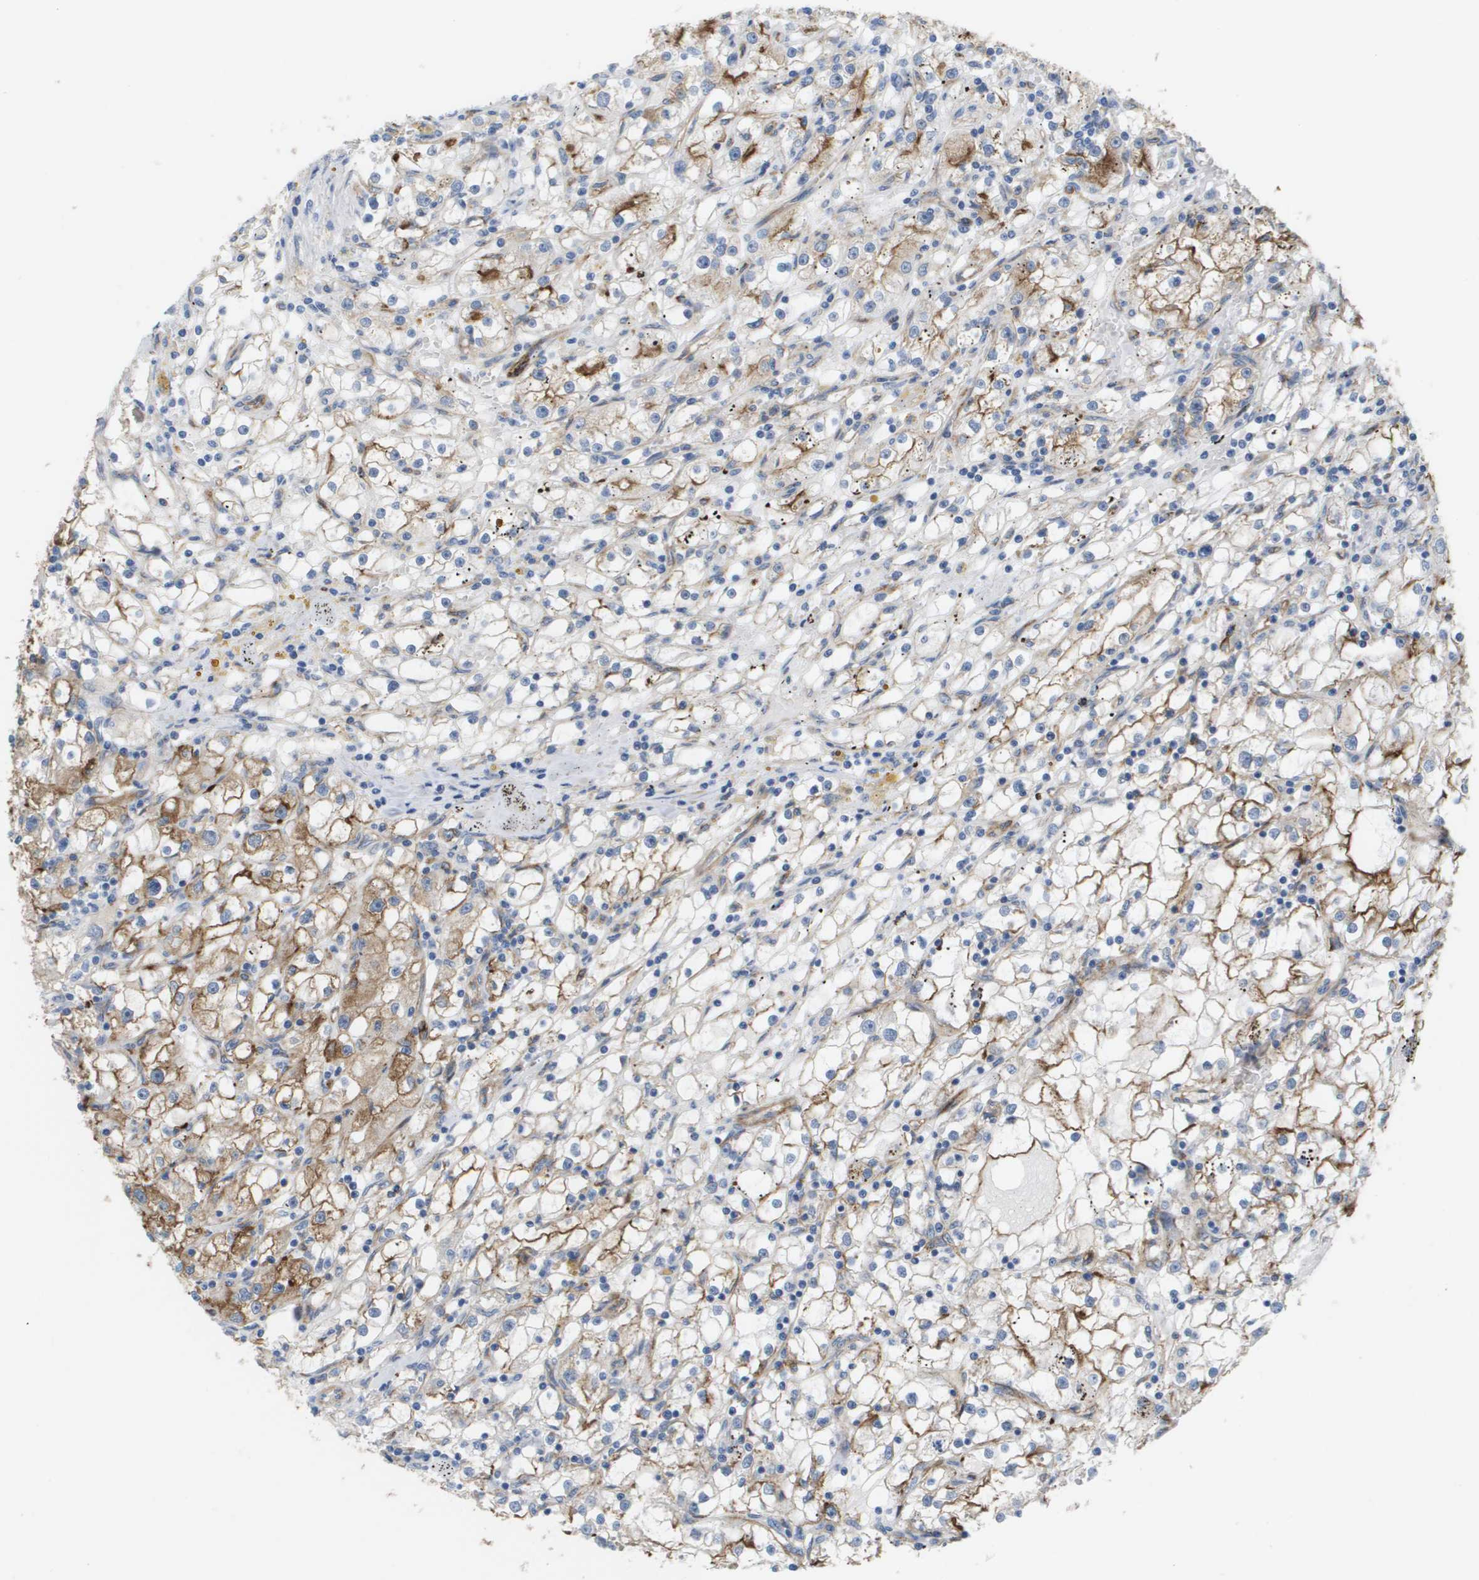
{"staining": {"intensity": "strong", "quantity": "<25%", "location": "cytoplasmic/membranous"}, "tissue": "renal cancer", "cell_type": "Tumor cells", "image_type": "cancer", "snomed": [{"axis": "morphology", "description": "Adenocarcinoma, NOS"}, {"axis": "topography", "description": "Kidney"}], "caption": "Tumor cells exhibit medium levels of strong cytoplasmic/membranous staining in approximately <25% of cells in renal cancer.", "gene": "ANGPT2", "patient": {"sex": "male", "age": 56}}